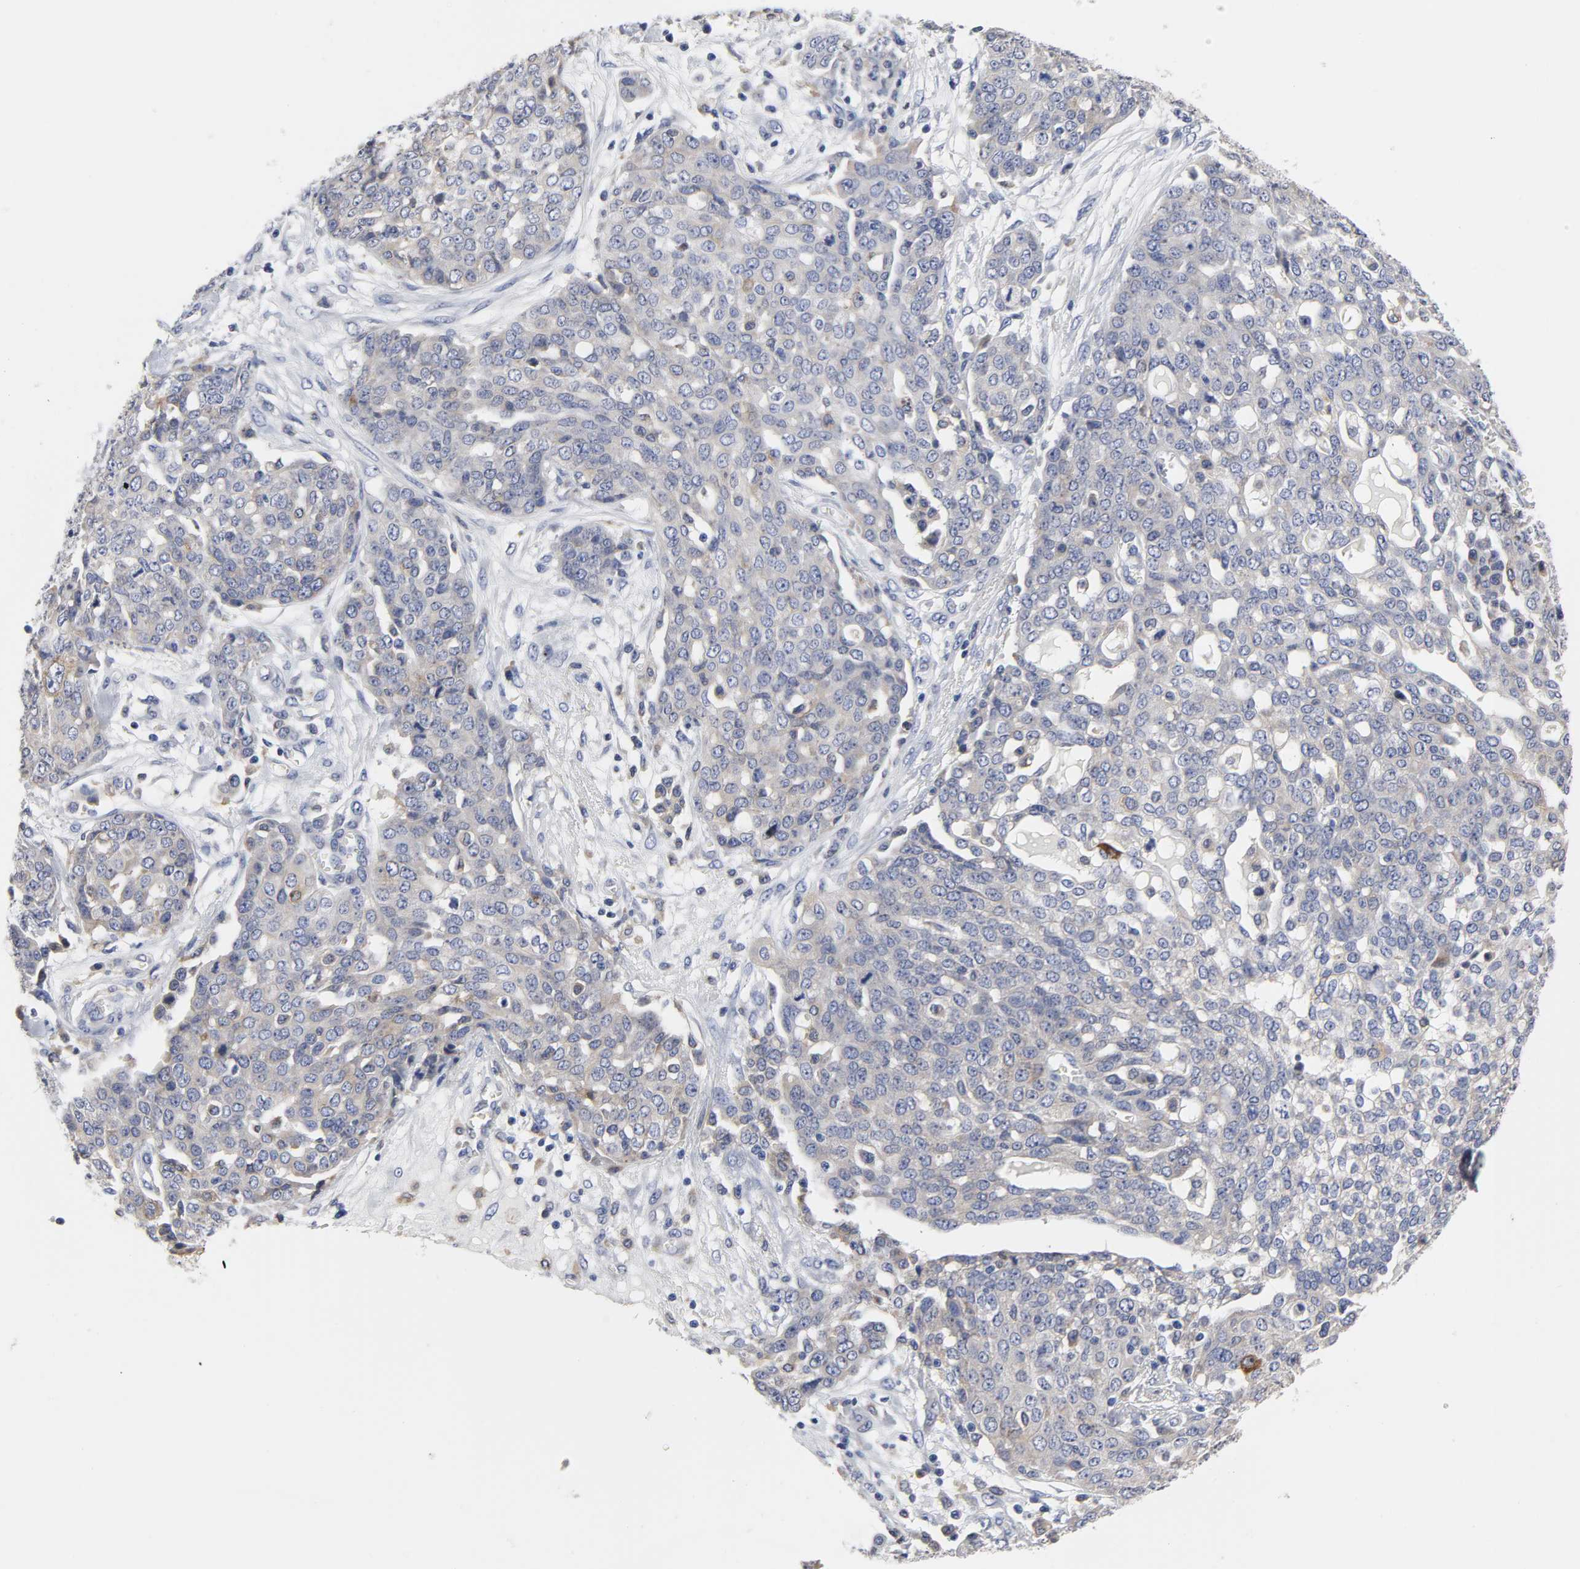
{"staining": {"intensity": "weak", "quantity": "<25%", "location": "cytoplasmic/membranous"}, "tissue": "ovarian cancer", "cell_type": "Tumor cells", "image_type": "cancer", "snomed": [{"axis": "morphology", "description": "Cystadenocarcinoma, serous, NOS"}, {"axis": "topography", "description": "Soft tissue"}, {"axis": "topography", "description": "Ovary"}], "caption": "There is no significant staining in tumor cells of ovarian cancer (serous cystadenocarcinoma).", "gene": "HCK", "patient": {"sex": "female", "age": 57}}